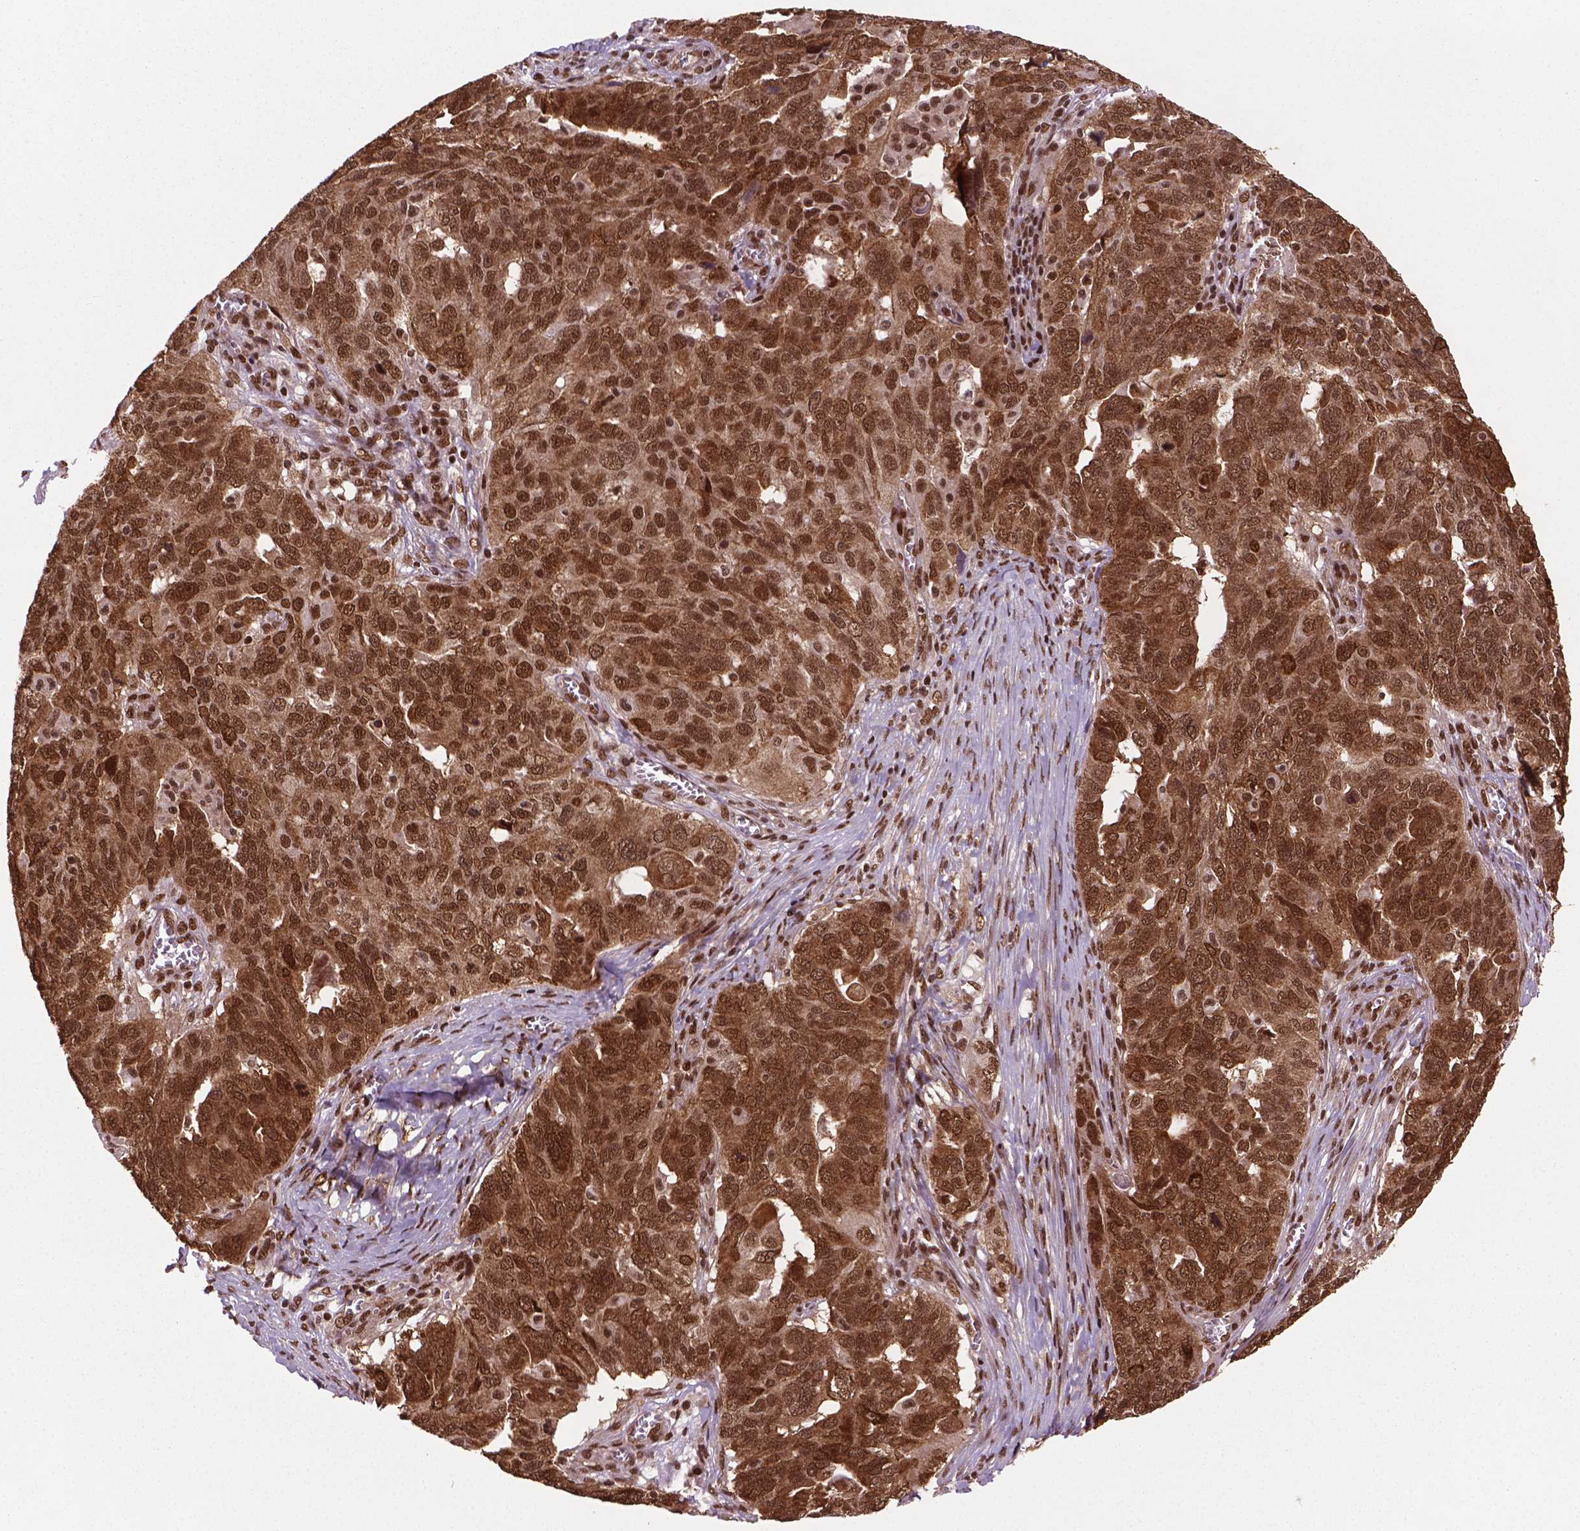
{"staining": {"intensity": "strong", "quantity": ">75%", "location": "cytoplasmic/membranous,nuclear"}, "tissue": "ovarian cancer", "cell_type": "Tumor cells", "image_type": "cancer", "snomed": [{"axis": "morphology", "description": "Carcinoma, endometroid"}, {"axis": "topography", "description": "Soft tissue"}, {"axis": "topography", "description": "Ovary"}], "caption": "Immunohistochemistry staining of endometroid carcinoma (ovarian), which exhibits high levels of strong cytoplasmic/membranous and nuclear expression in approximately >75% of tumor cells indicating strong cytoplasmic/membranous and nuclear protein positivity. The staining was performed using DAB (brown) for protein detection and nuclei were counterstained in hematoxylin (blue).", "gene": "SIRT6", "patient": {"sex": "female", "age": 52}}